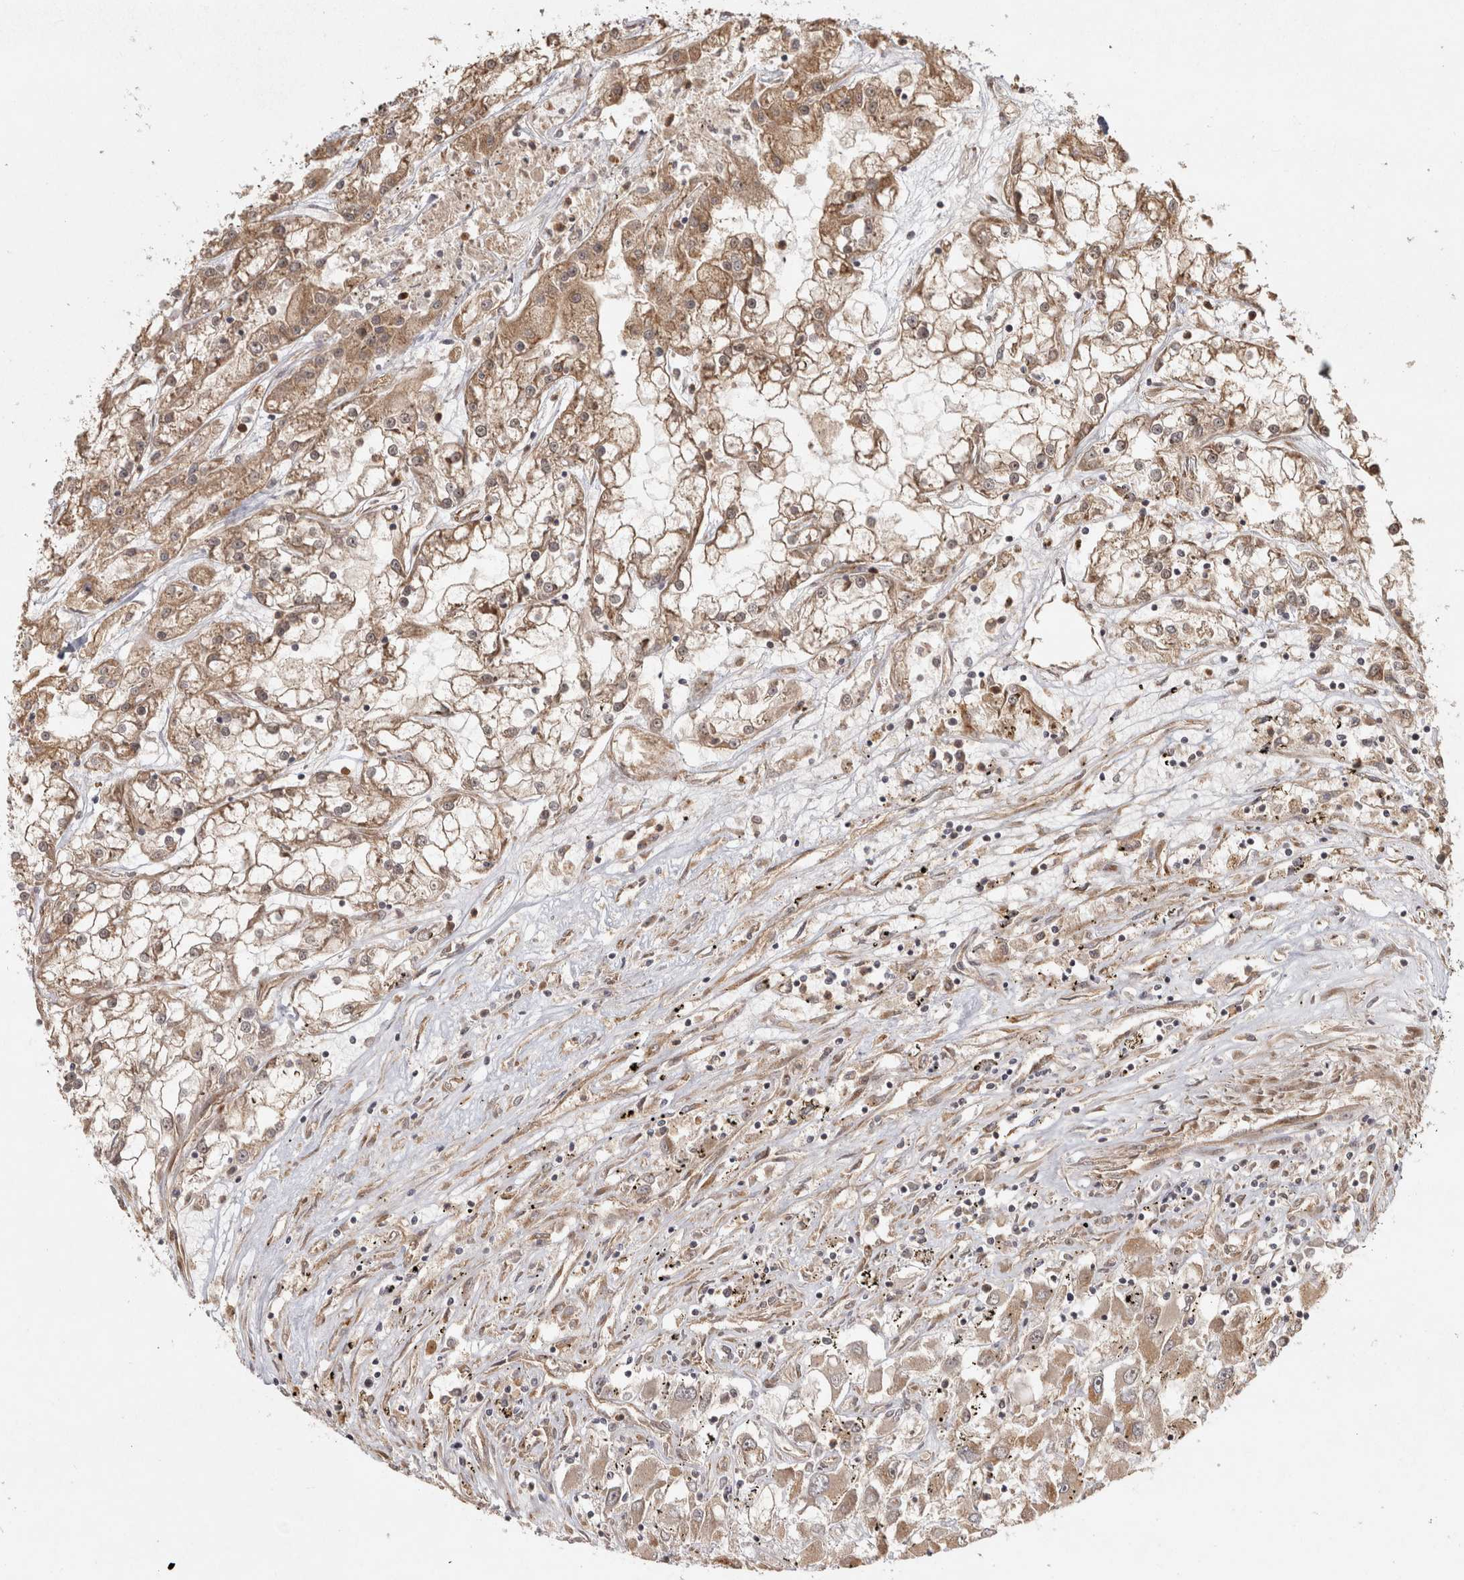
{"staining": {"intensity": "moderate", "quantity": ">75%", "location": "cytoplasmic/membranous"}, "tissue": "renal cancer", "cell_type": "Tumor cells", "image_type": "cancer", "snomed": [{"axis": "morphology", "description": "Adenocarcinoma, NOS"}, {"axis": "topography", "description": "Kidney"}], "caption": "Protein expression analysis of human renal adenocarcinoma reveals moderate cytoplasmic/membranous expression in approximately >75% of tumor cells.", "gene": "CAMSAP2", "patient": {"sex": "female", "age": 52}}